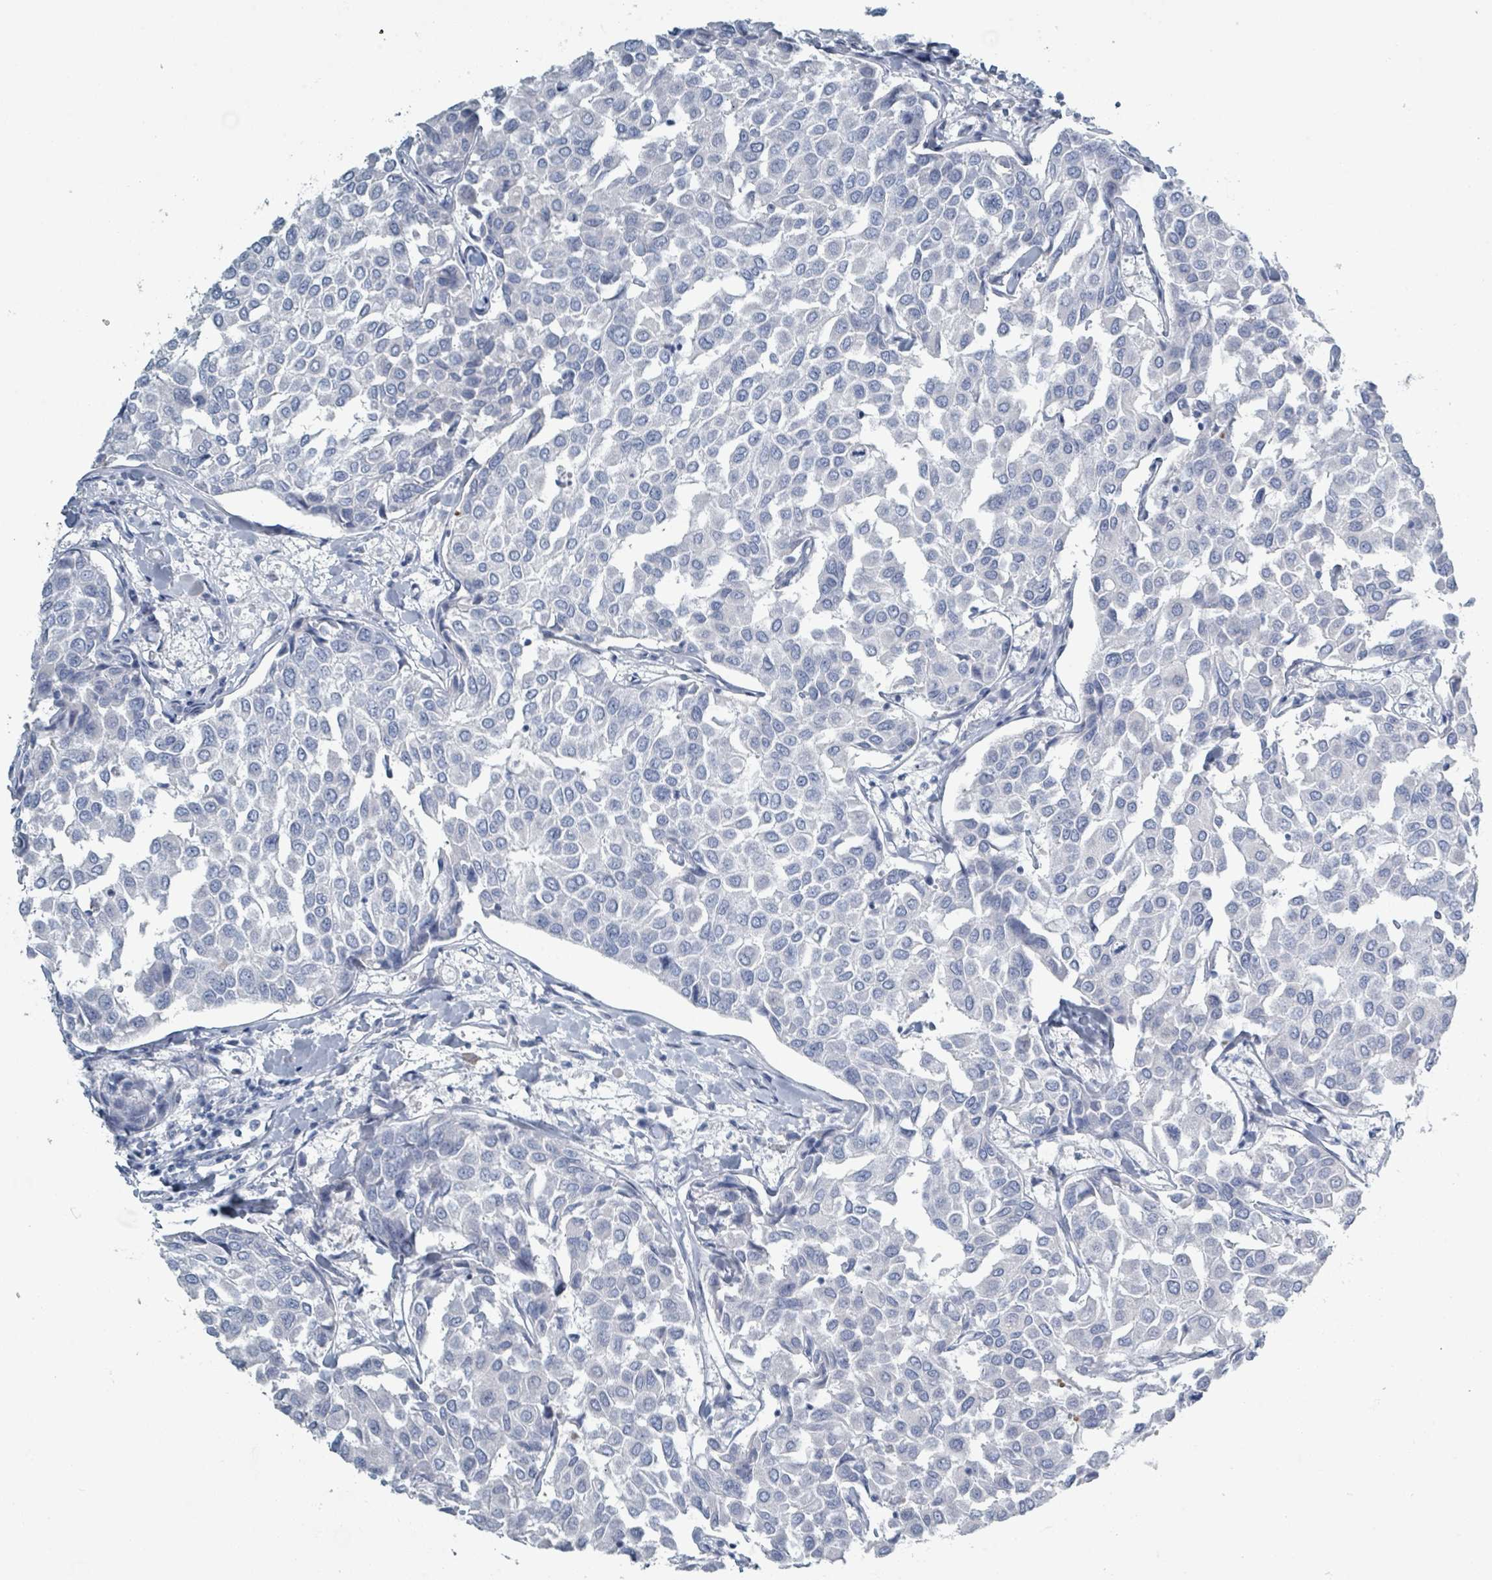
{"staining": {"intensity": "negative", "quantity": "none", "location": "none"}, "tissue": "breast cancer", "cell_type": "Tumor cells", "image_type": "cancer", "snomed": [{"axis": "morphology", "description": "Duct carcinoma"}, {"axis": "topography", "description": "Breast"}], "caption": "Immunohistochemistry (IHC) photomicrograph of intraductal carcinoma (breast) stained for a protein (brown), which shows no positivity in tumor cells.", "gene": "HEATR5A", "patient": {"sex": "female", "age": 55}}